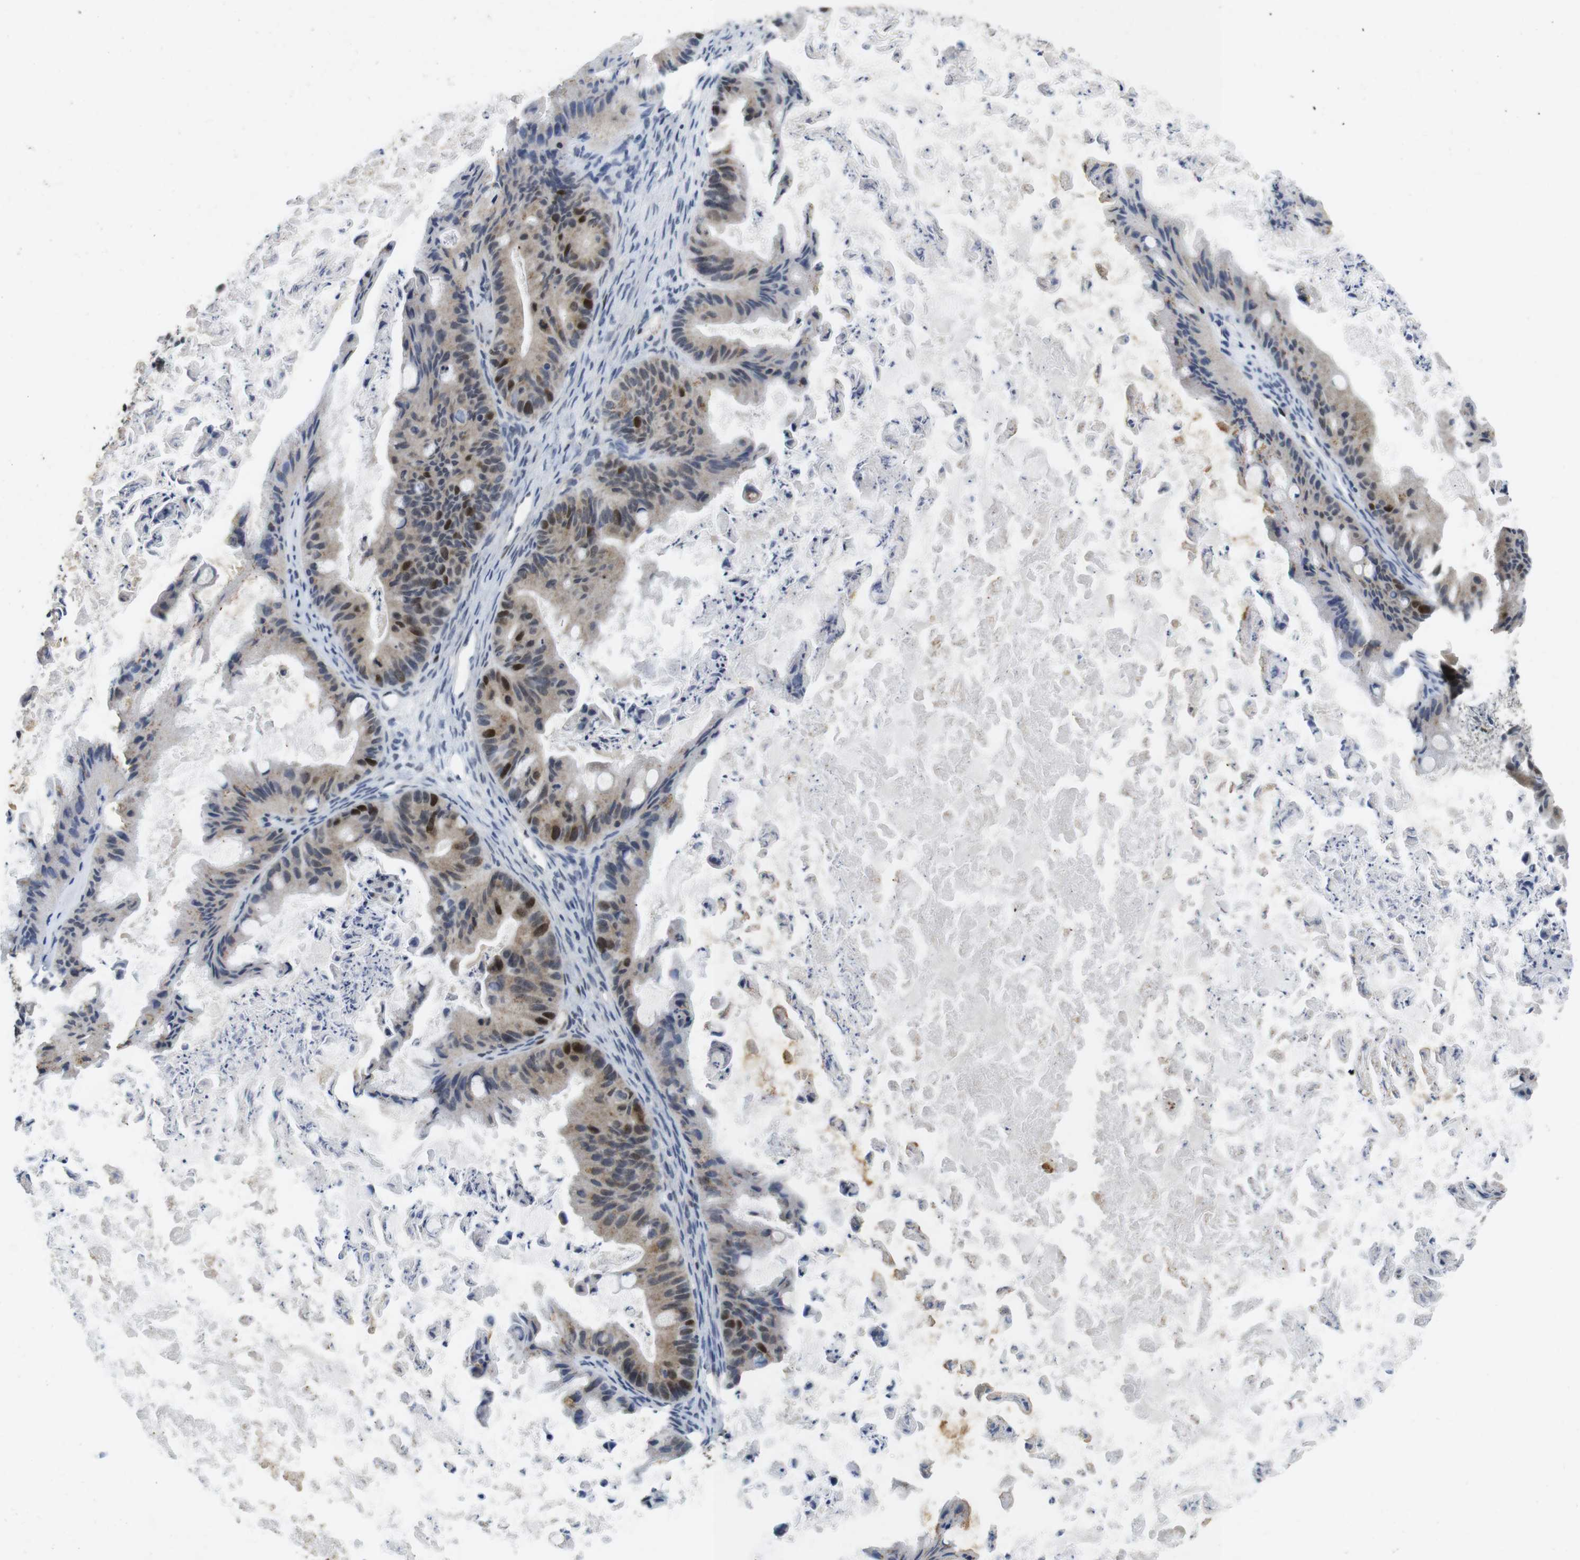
{"staining": {"intensity": "strong", "quantity": "<25%", "location": "nuclear"}, "tissue": "ovarian cancer", "cell_type": "Tumor cells", "image_type": "cancer", "snomed": [{"axis": "morphology", "description": "Cystadenocarcinoma, mucinous, NOS"}, {"axis": "topography", "description": "Ovary"}], "caption": "Ovarian cancer stained for a protein displays strong nuclear positivity in tumor cells. Immunohistochemistry stains the protein of interest in brown and the nuclei are stained blue.", "gene": "SKP2", "patient": {"sex": "female", "age": 37}}